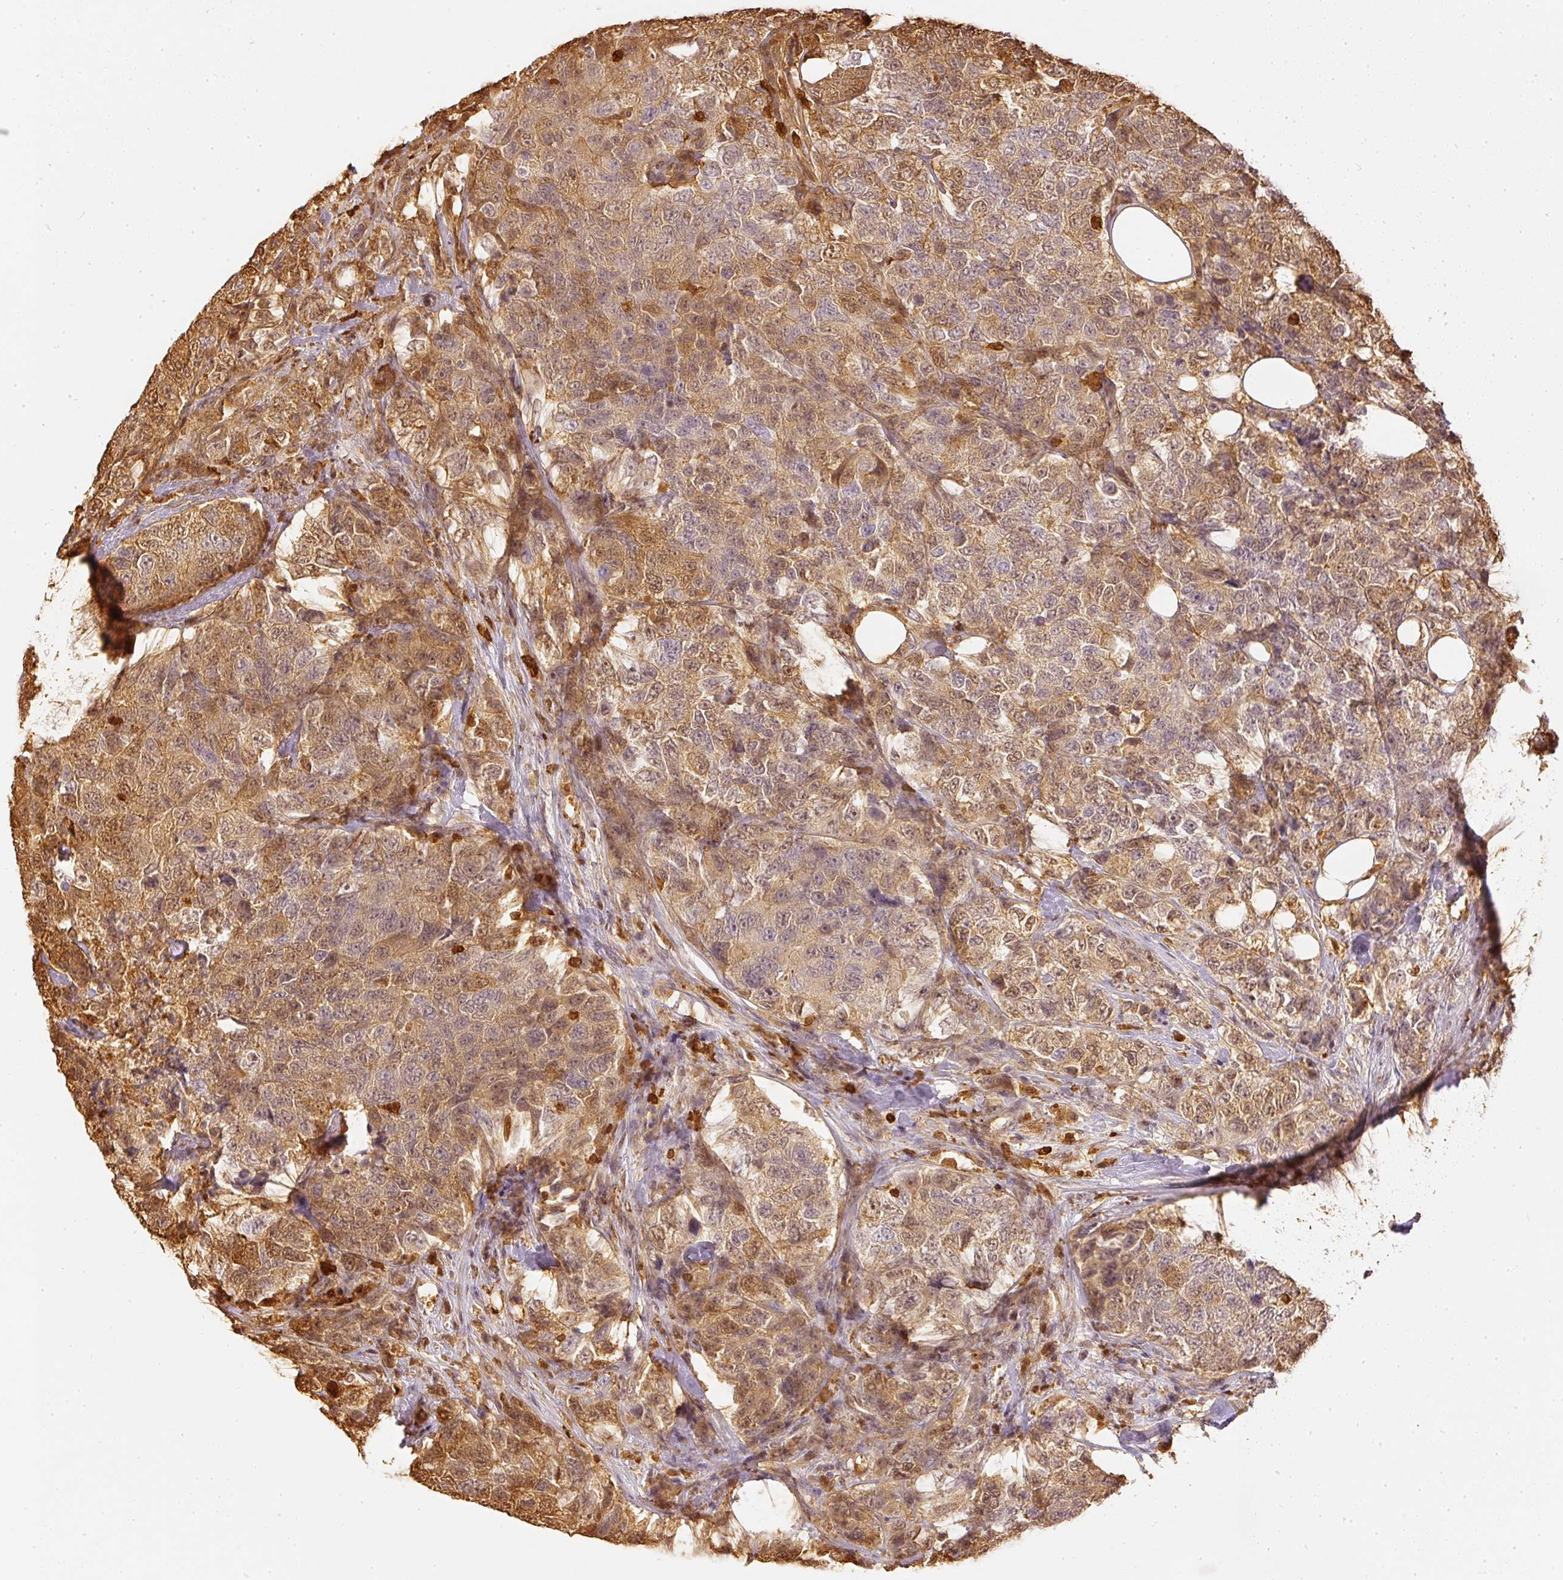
{"staining": {"intensity": "moderate", "quantity": "25%-75%", "location": "cytoplasmic/membranous,nuclear"}, "tissue": "urothelial cancer", "cell_type": "Tumor cells", "image_type": "cancer", "snomed": [{"axis": "morphology", "description": "Urothelial carcinoma, High grade"}, {"axis": "topography", "description": "Urinary bladder"}], "caption": "DAB (3,3'-diaminobenzidine) immunohistochemical staining of human urothelial carcinoma (high-grade) displays moderate cytoplasmic/membranous and nuclear protein positivity in about 25%-75% of tumor cells.", "gene": "PFN1", "patient": {"sex": "female", "age": 78}}